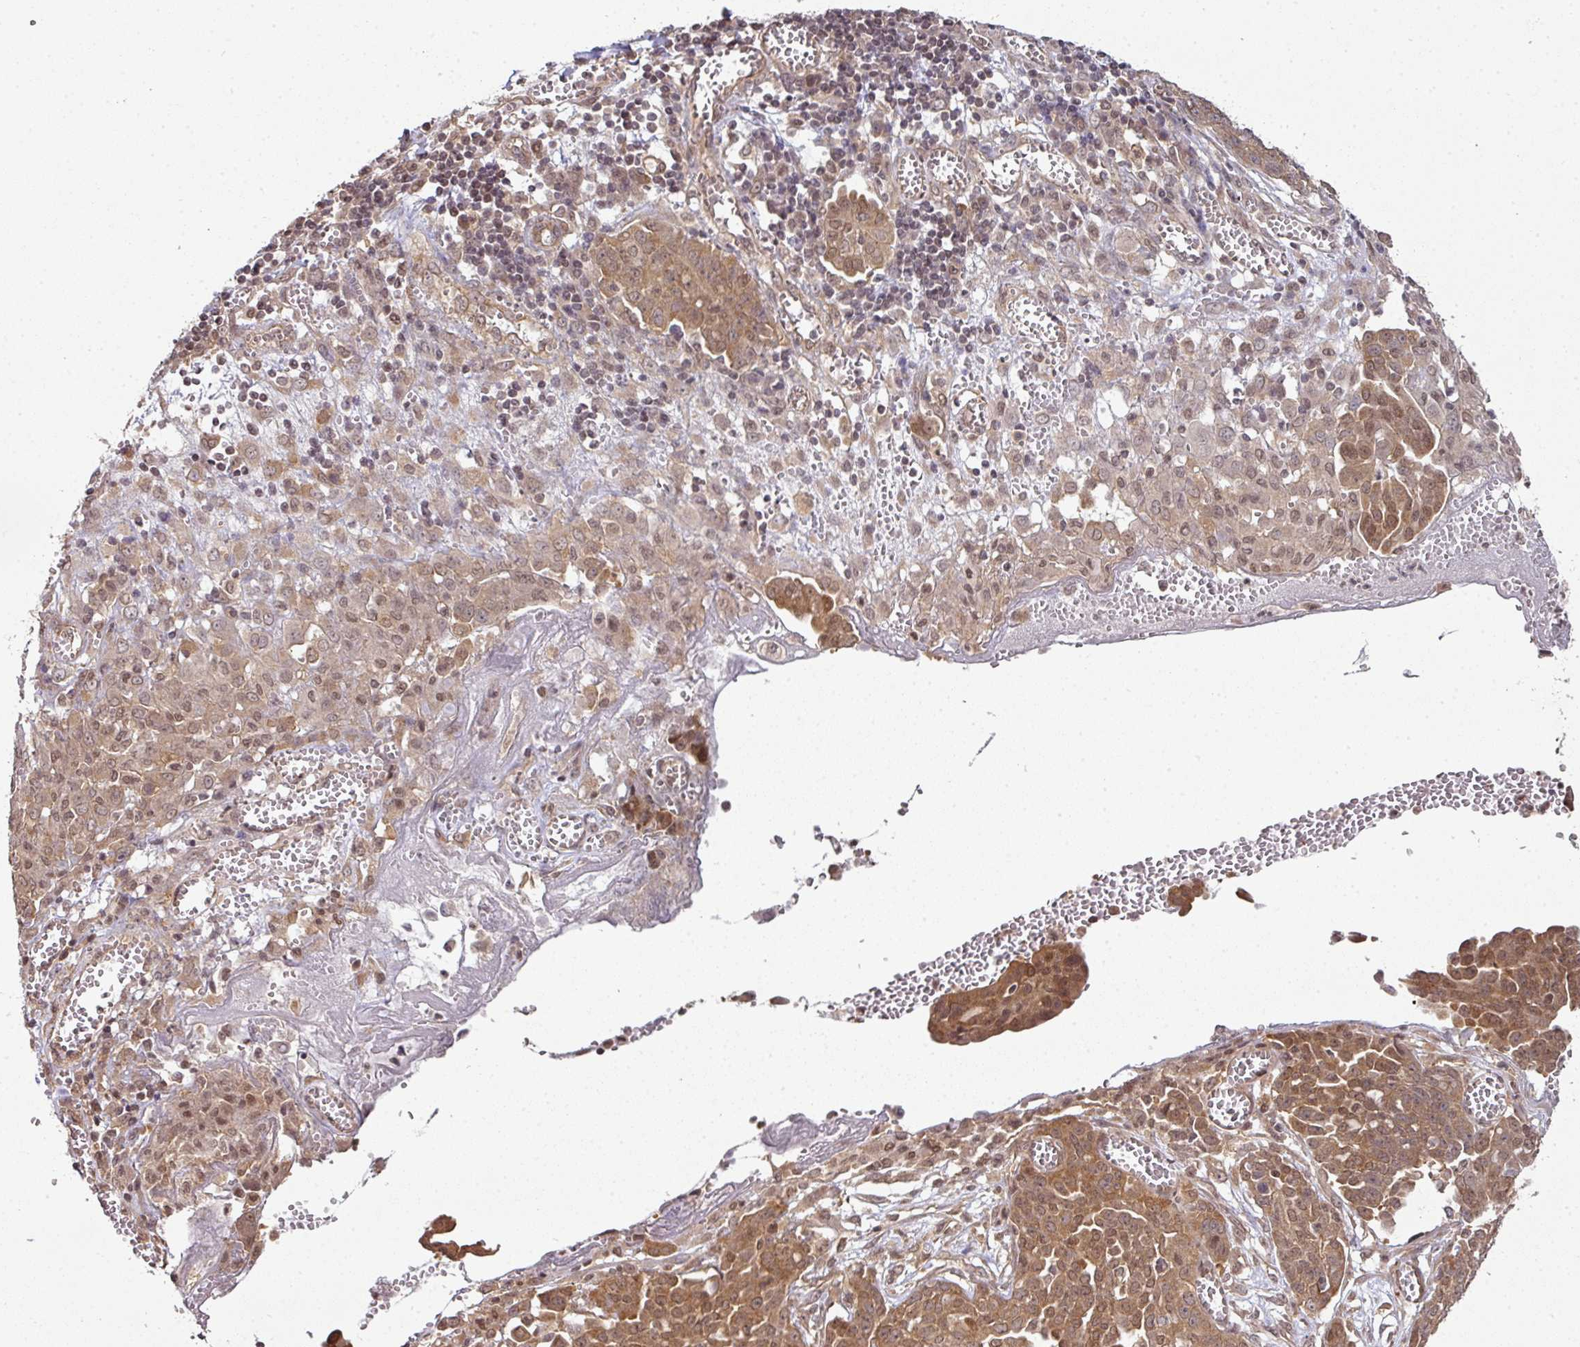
{"staining": {"intensity": "moderate", "quantity": ">75%", "location": "cytoplasmic/membranous,nuclear"}, "tissue": "ovarian cancer", "cell_type": "Tumor cells", "image_type": "cancer", "snomed": [{"axis": "morphology", "description": "Cystadenocarcinoma, serous, NOS"}, {"axis": "topography", "description": "Soft tissue"}, {"axis": "topography", "description": "Ovary"}], "caption": "Ovarian cancer (serous cystadenocarcinoma) tissue exhibits moderate cytoplasmic/membranous and nuclear expression in about >75% of tumor cells", "gene": "ANKRD18A", "patient": {"sex": "female", "age": 57}}